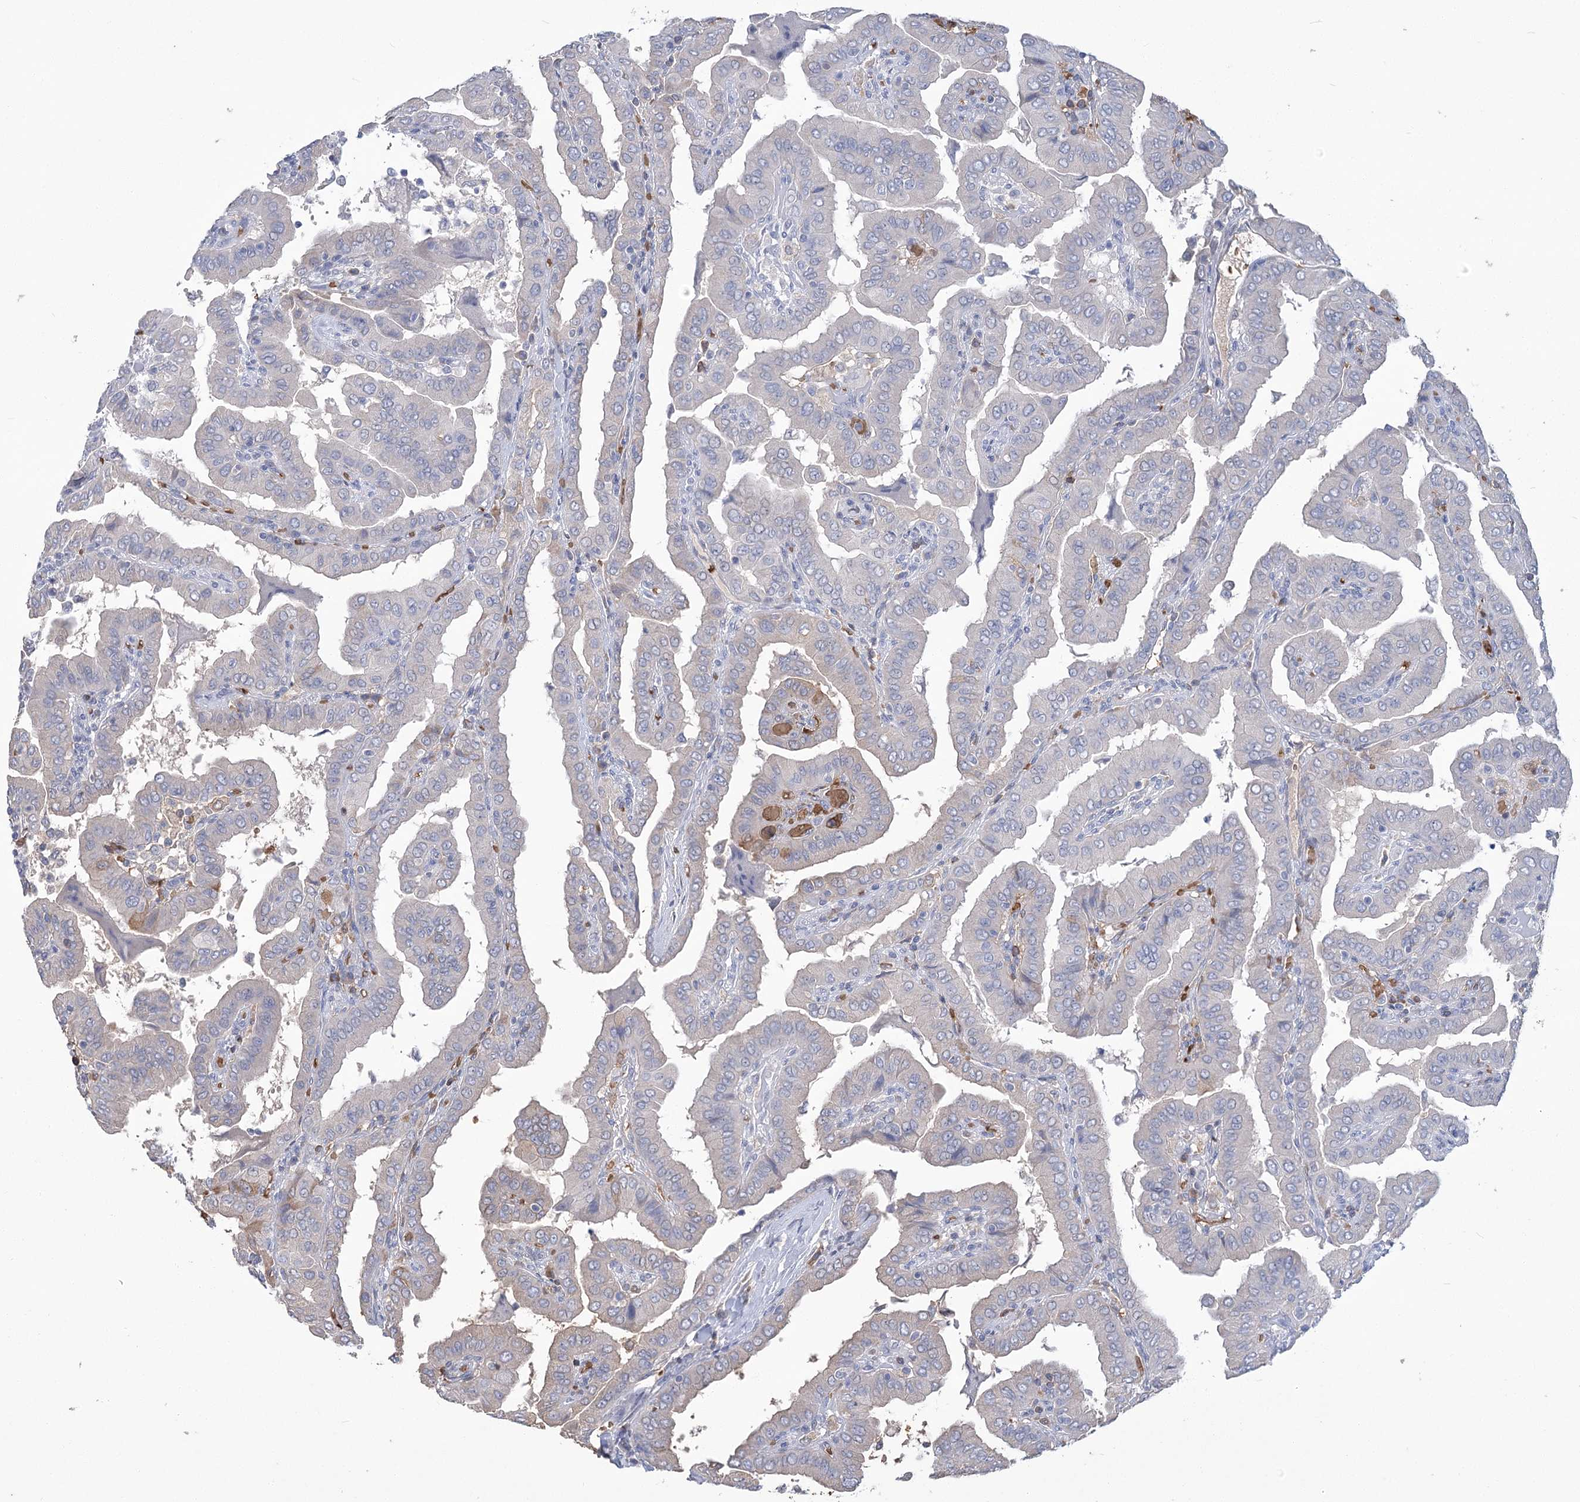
{"staining": {"intensity": "negative", "quantity": "none", "location": "none"}, "tissue": "thyroid cancer", "cell_type": "Tumor cells", "image_type": "cancer", "snomed": [{"axis": "morphology", "description": "Papillary adenocarcinoma, NOS"}, {"axis": "topography", "description": "Thyroid gland"}], "caption": "Protein analysis of thyroid cancer exhibits no significant staining in tumor cells.", "gene": "HBA1", "patient": {"sex": "male", "age": 33}}